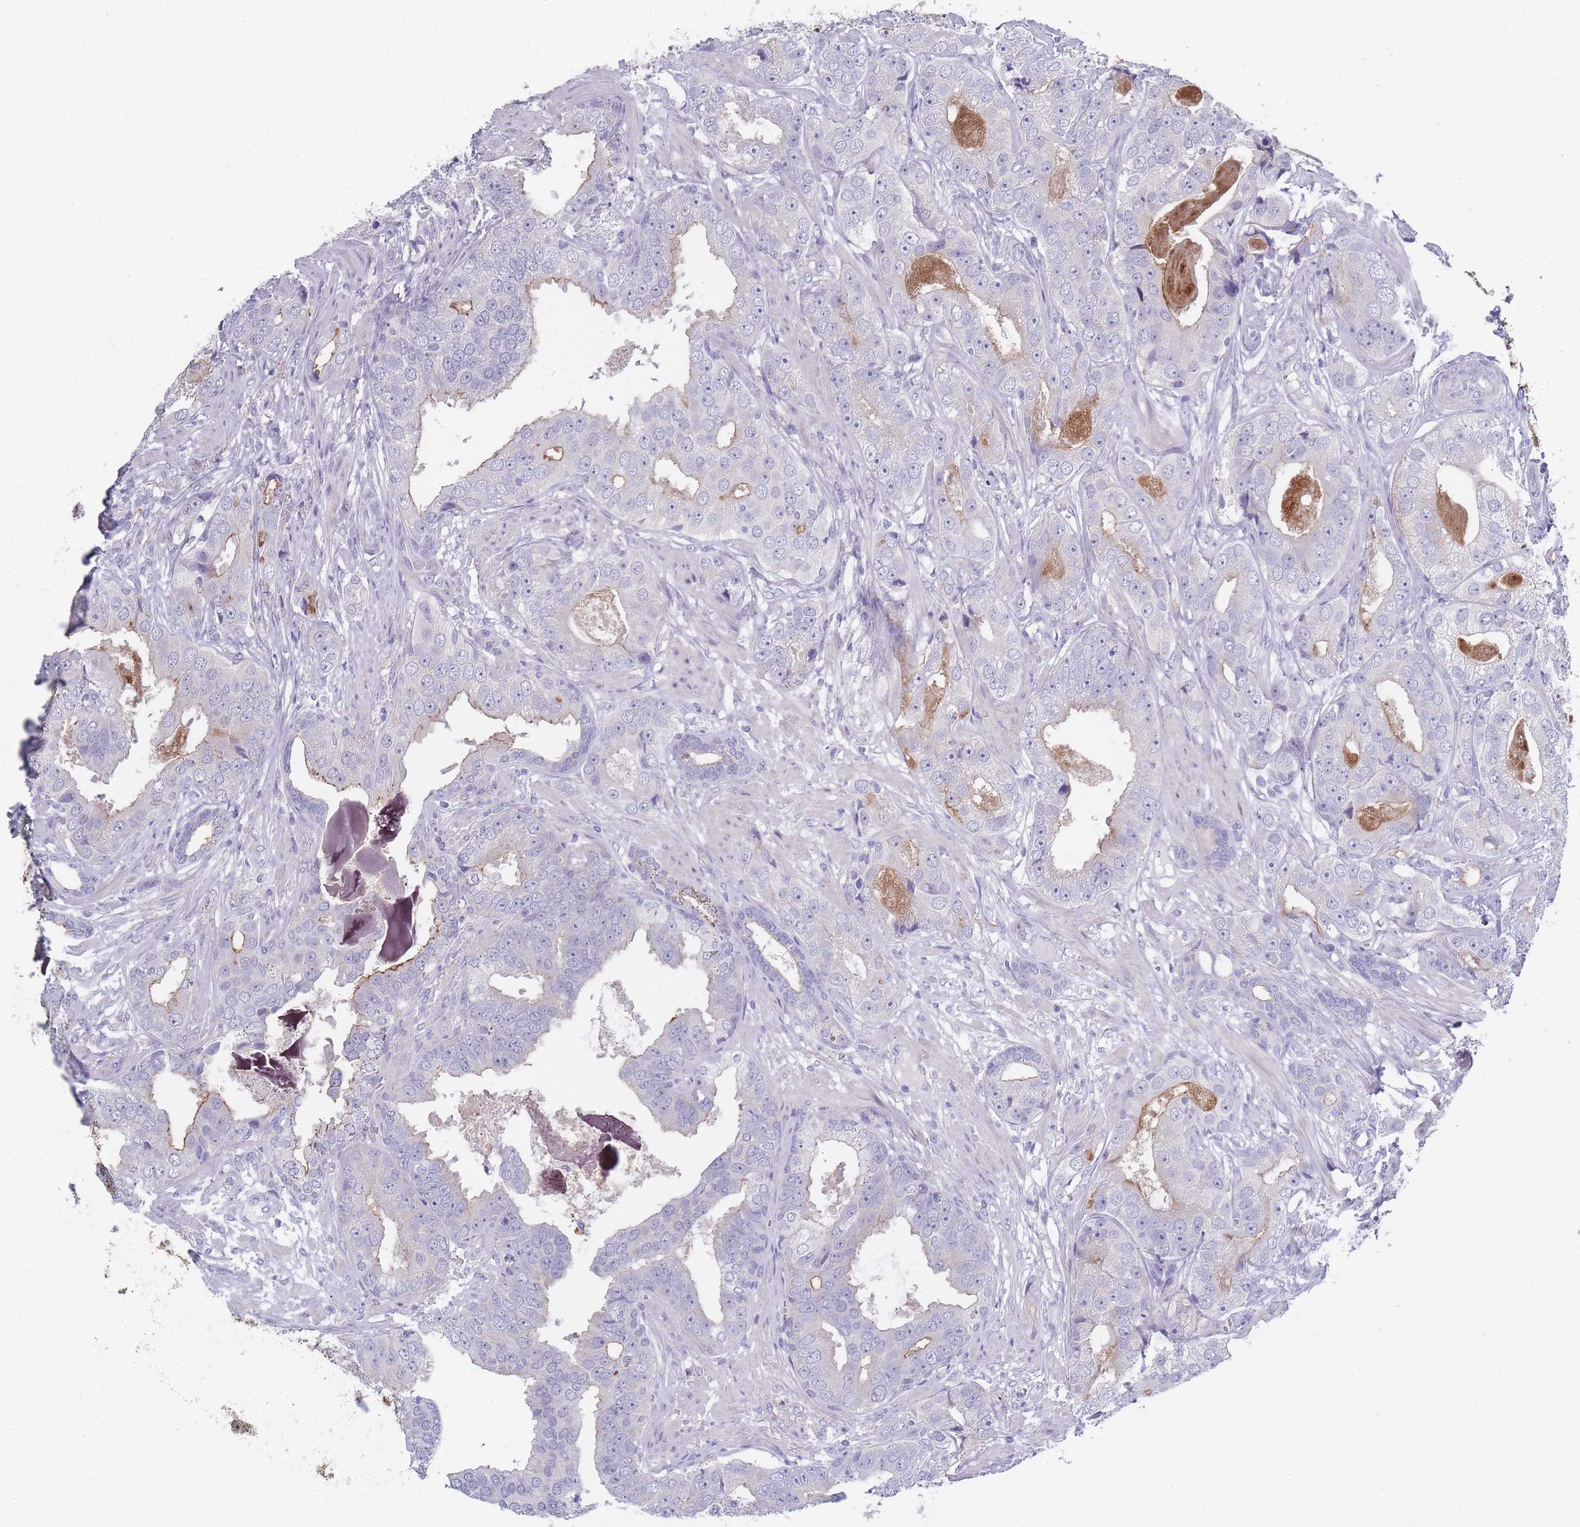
{"staining": {"intensity": "negative", "quantity": "none", "location": "none"}, "tissue": "prostate cancer", "cell_type": "Tumor cells", "image_type": "cancer", "snomed": [{"axis": "morphology", "description": "Adenocarcinoma, High grade"}, {"axis": "topography", "description": "Prostate"}], "caption": "Tumor cells show no significant staining in prostate cancer (adenocarcinoma (high-grade)).", "gene": "PIGU", "patient": {"sex": "male", "age": 71}}